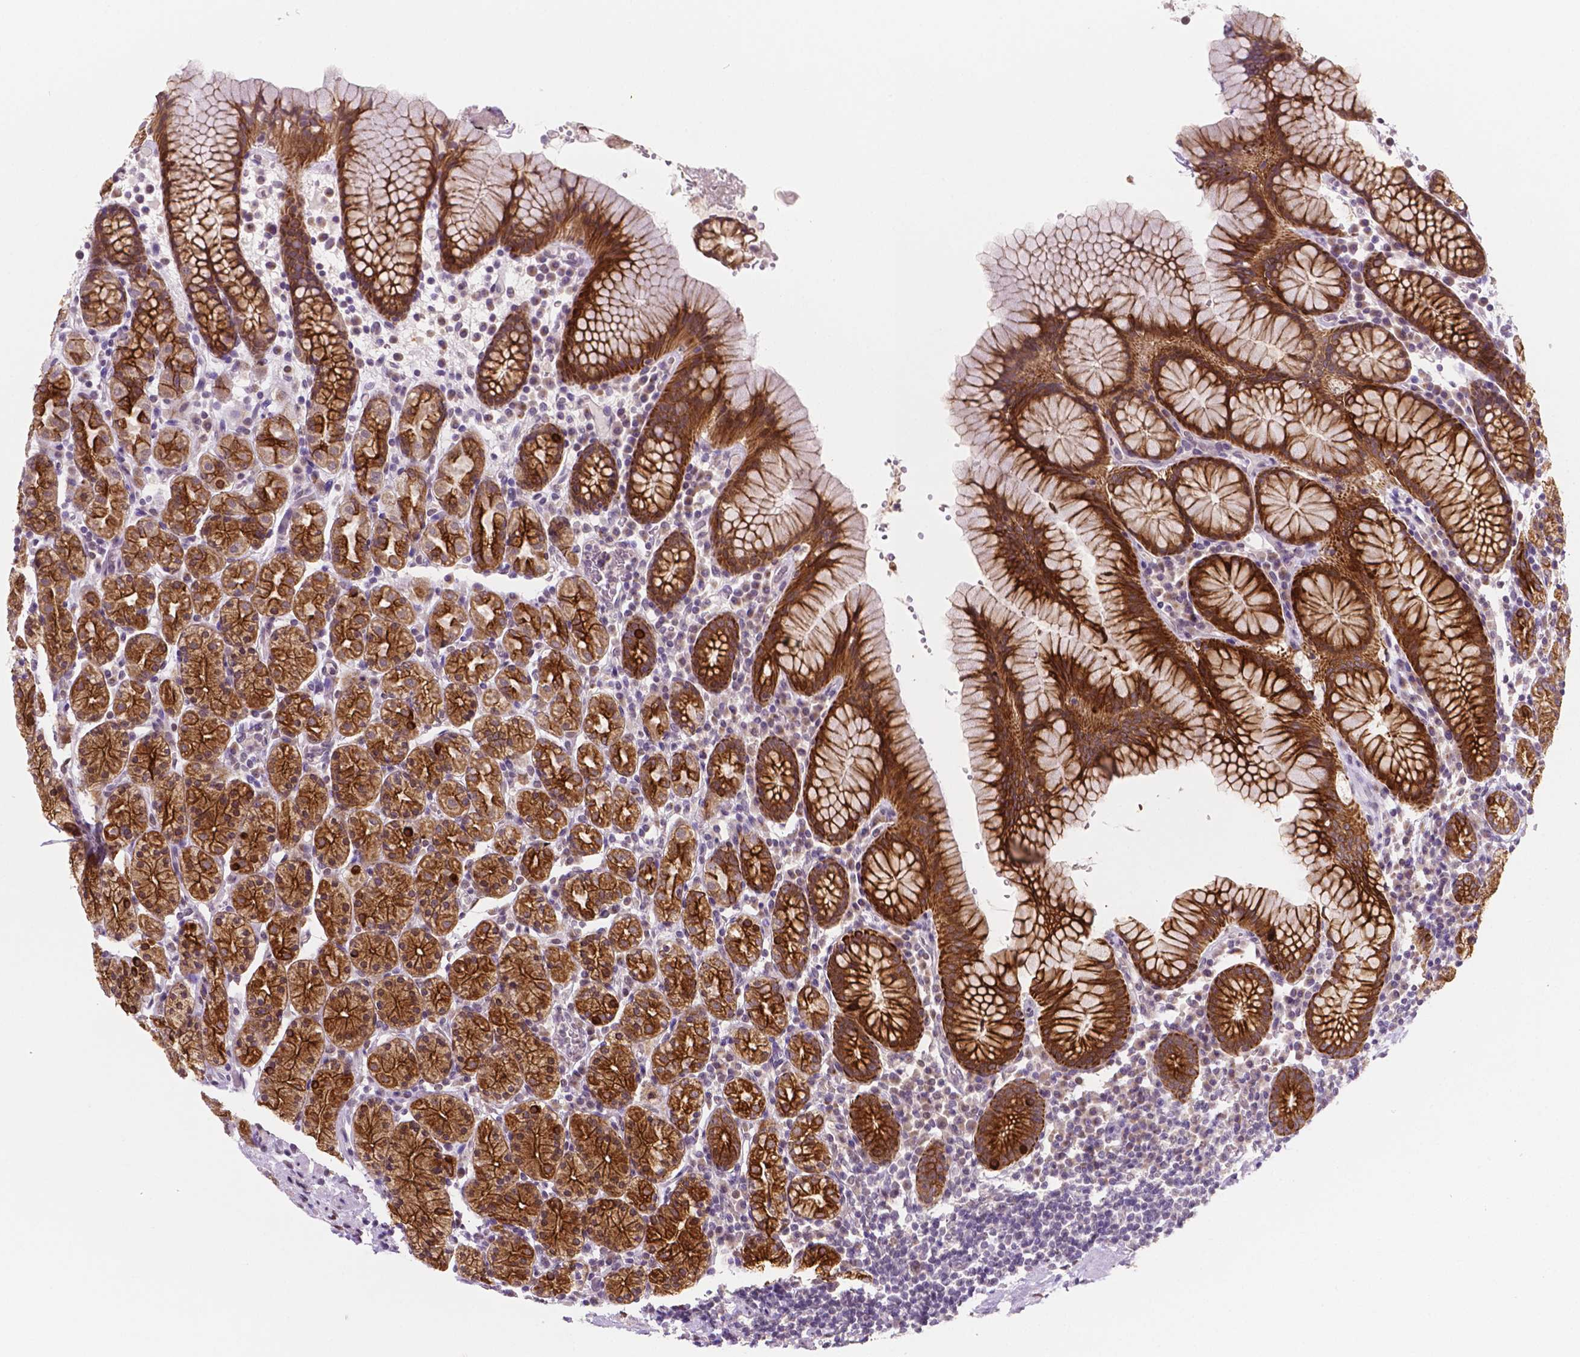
{"staining": {"intensity": "strong", "quantity": ">75%", "location": "cytoplasmic/membranous"}, "tissue": "stomach", "cell_type": "Glandular cells", "image_type": "normal", "snomed": [{"axis": "morphology", "description": "Normal tissue, NOS"}, {"axis": "topography", "description": "Stomach, upper"}, {"axis": "topography", "description": "Stomach"}], "caption": "This micrograph shows immunohistochemistry (IHC) staining of normal stomach, with high strong cytoplasmic/membranous staining in about >75% of glandular cells.", "gene": "SHLD3", "patient": {"sex": "male", "age": 62}}